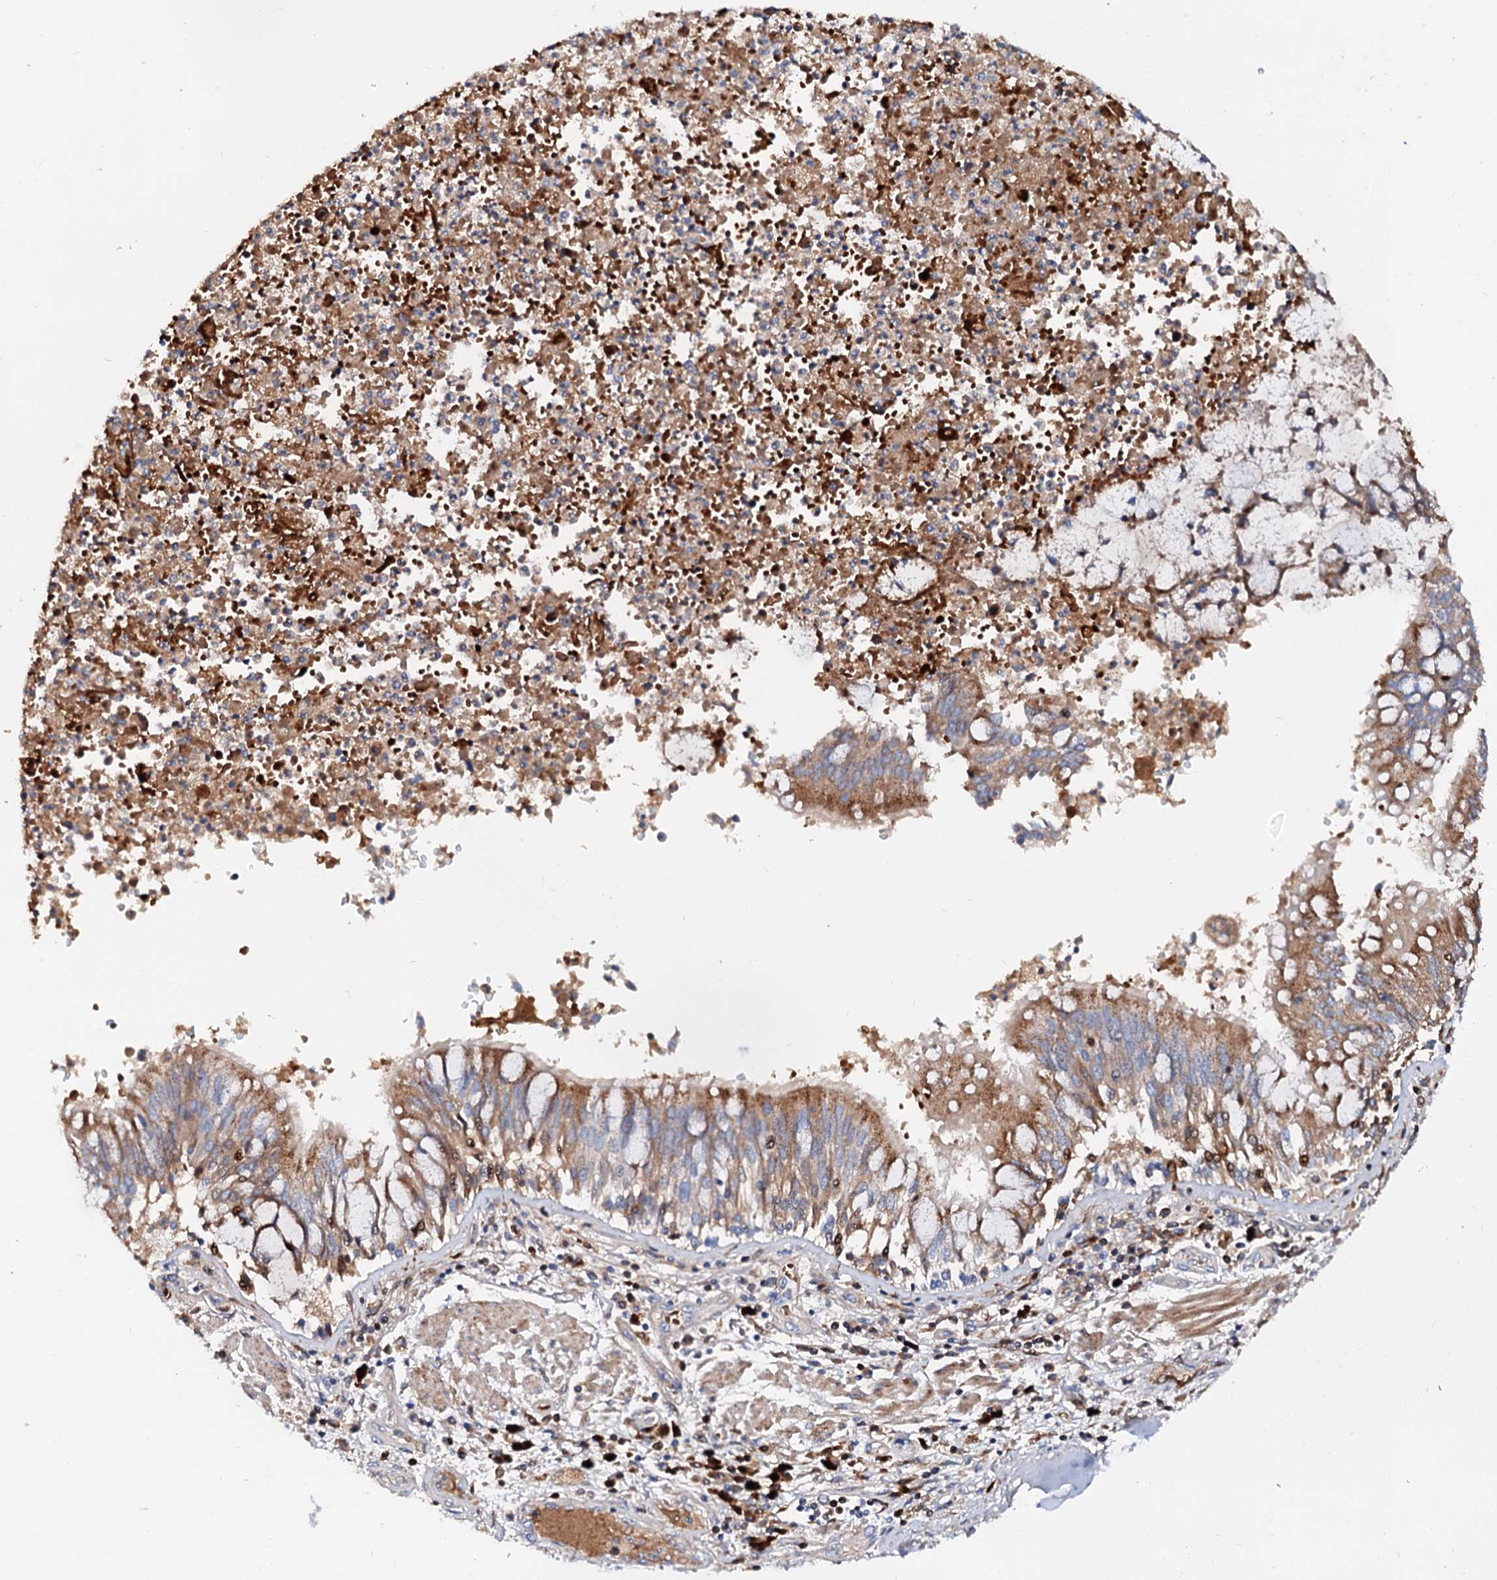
{"staining": {"intensity": "negative", "quantity": "none", "location": "none"}, "tissue": "adipose tissue", "cell_type": "Adipocytes", "image_type": "normal", "snomed": [{"axis": "morphology", "description": "Normal tissue, NOS"}, {"axis": "topography", "description": "Cartilage tissue"}, {"axis": "topography", "description": "Bronchus"}, {"axis": "topography", "description": "Lung"}, {"axis": "topography", "description": "Peripheral nerve tissue"}], "caption": "IHC image of unremarkable human adipose tissue stained for a protein (brown), which displays no staining in adipocytes. (Brightfield microscopy of DAB (3,3'-diaminobenzidine) IHC at high magnification).", "gene": "SLC10A7", "patient": {"sex": "female", "age": 49}}